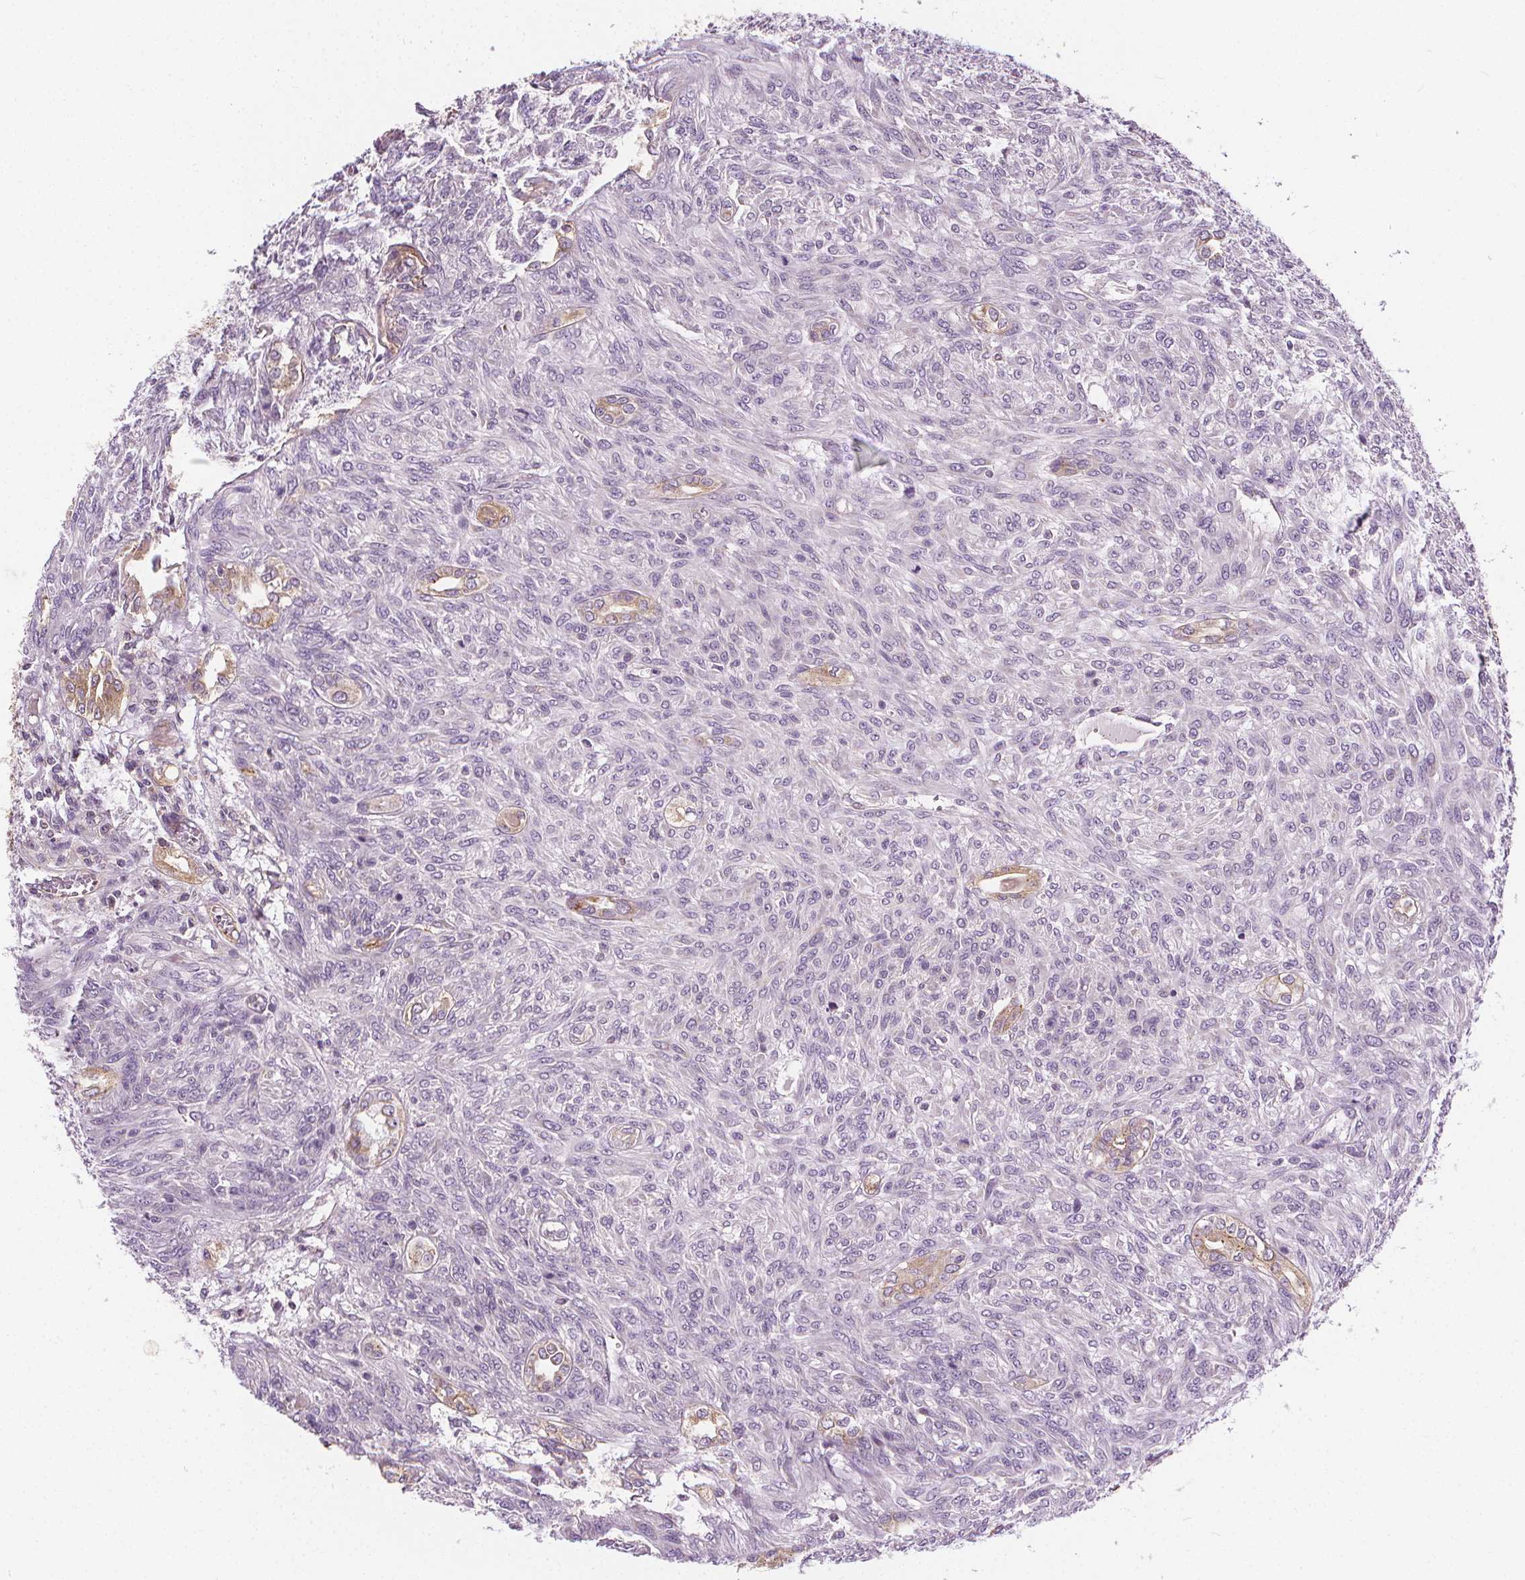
{"staining": {"intensity": "negative", "quantity": "none", "location": "none"}, "tissue": "renal cancer", "cell_type": "Tumor cells", "image_type": "cancer", "snomed": [{"axis": "morphology", "description": "Adenocarcinoma, NOS"}, {"axis": "topography", "description": "Kidney"}], "caption": "Tumor cells show no significant protein staining in renal adenocarcinoma.", "gene": "RAB20", "patient": {"sex": "male", "age": 58}}